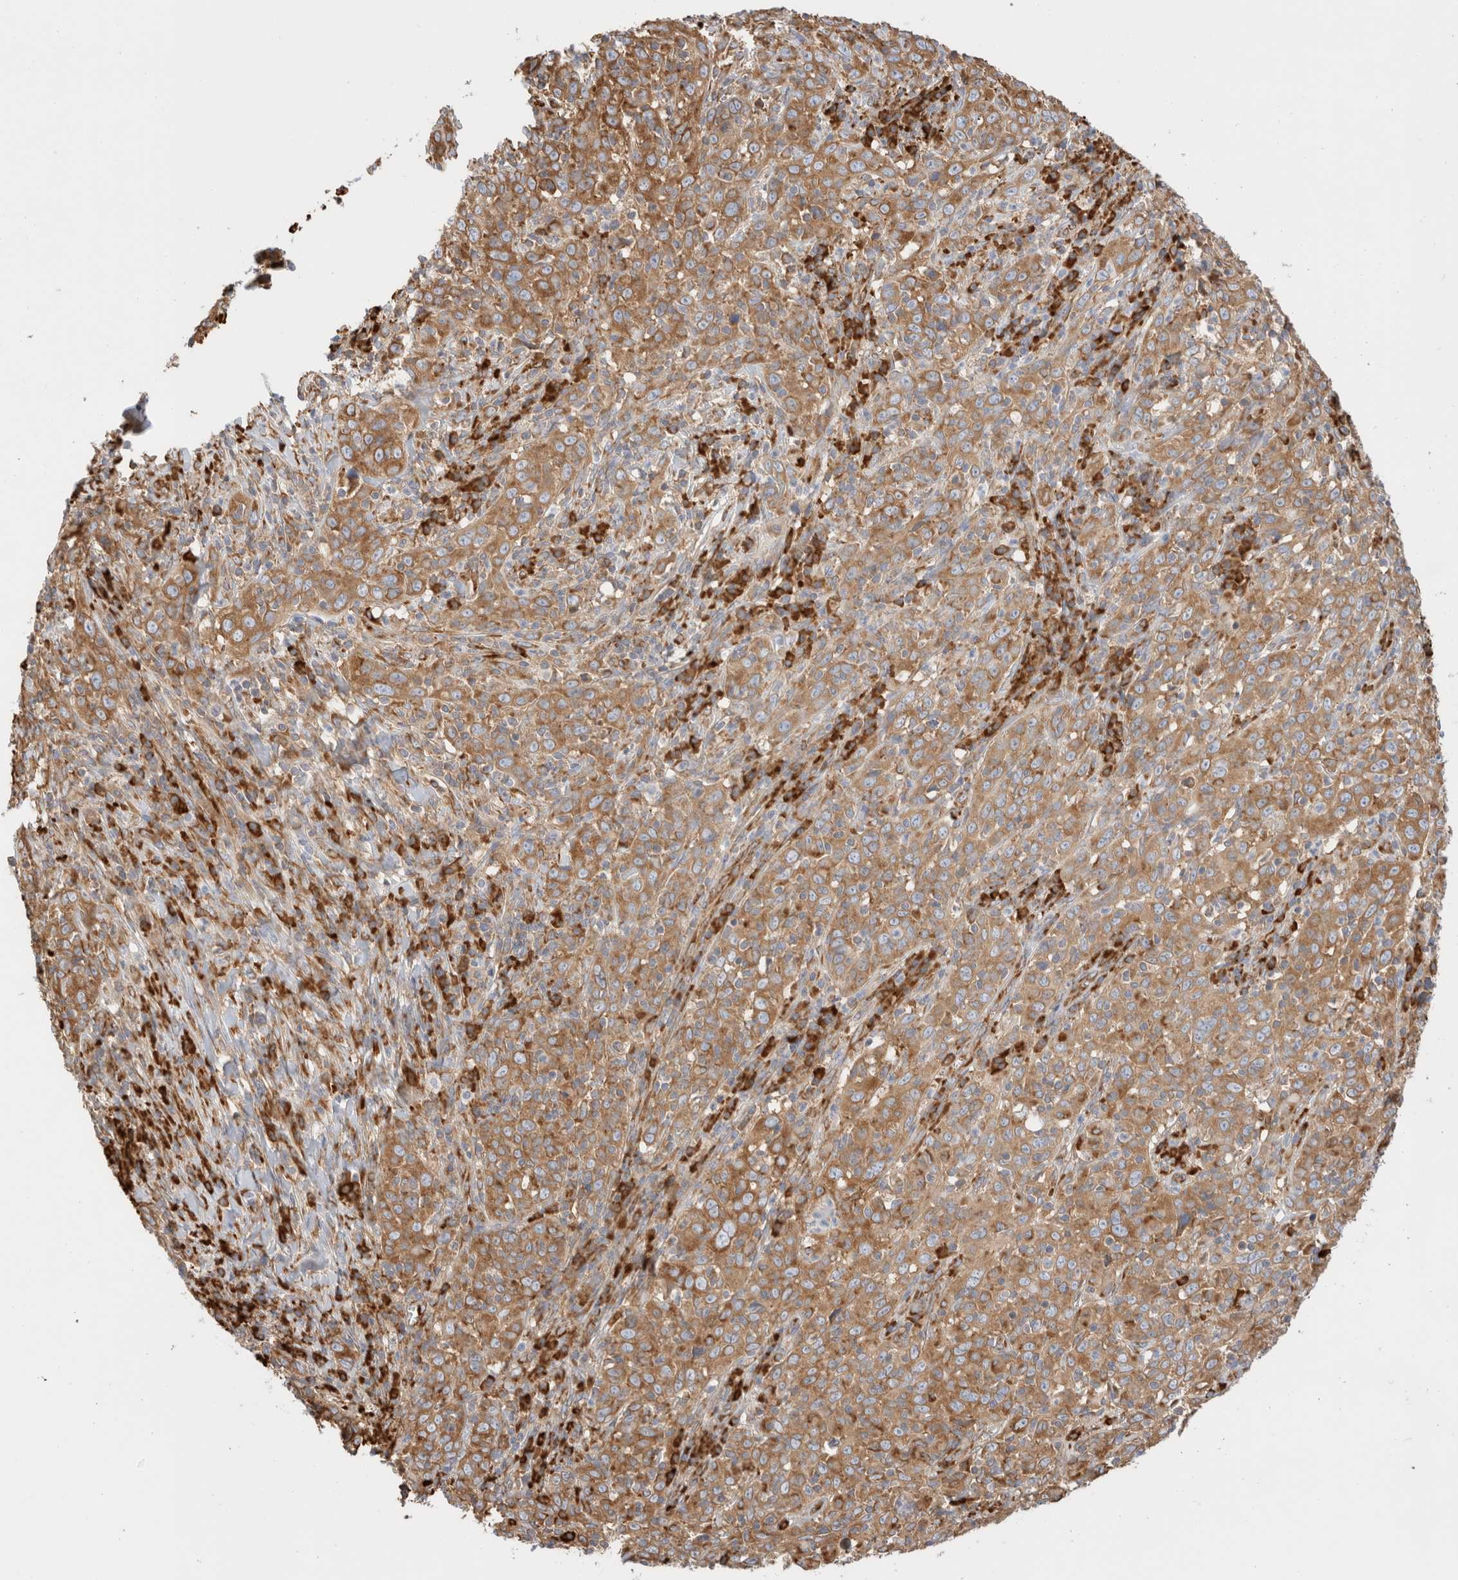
{"staining": {"intensity": "moderate", "quantity": ">75%", "location": "cytoplasmic/membranous"}, "tissue": "cervical cancer", "cell_type": "Tumor cells", "image_type": "cancer", "snomed": [{"axis": "morphology", "description": "Squamous cell carcinoma, NOS"}, {"axis": "topography", "description": "Cervix"}], "caption": "Squamous cell carcinoma (cervical) stained with DAB immunohistochemistry (IHC) demonstrates medium levels of moderate cytoplasmic/membranous expression in approximately >75% of tumor cells. Nuclei are stained in blue.", "gene": "ZC2HC1A", "patient": {"sex": "female", "age": 46}}